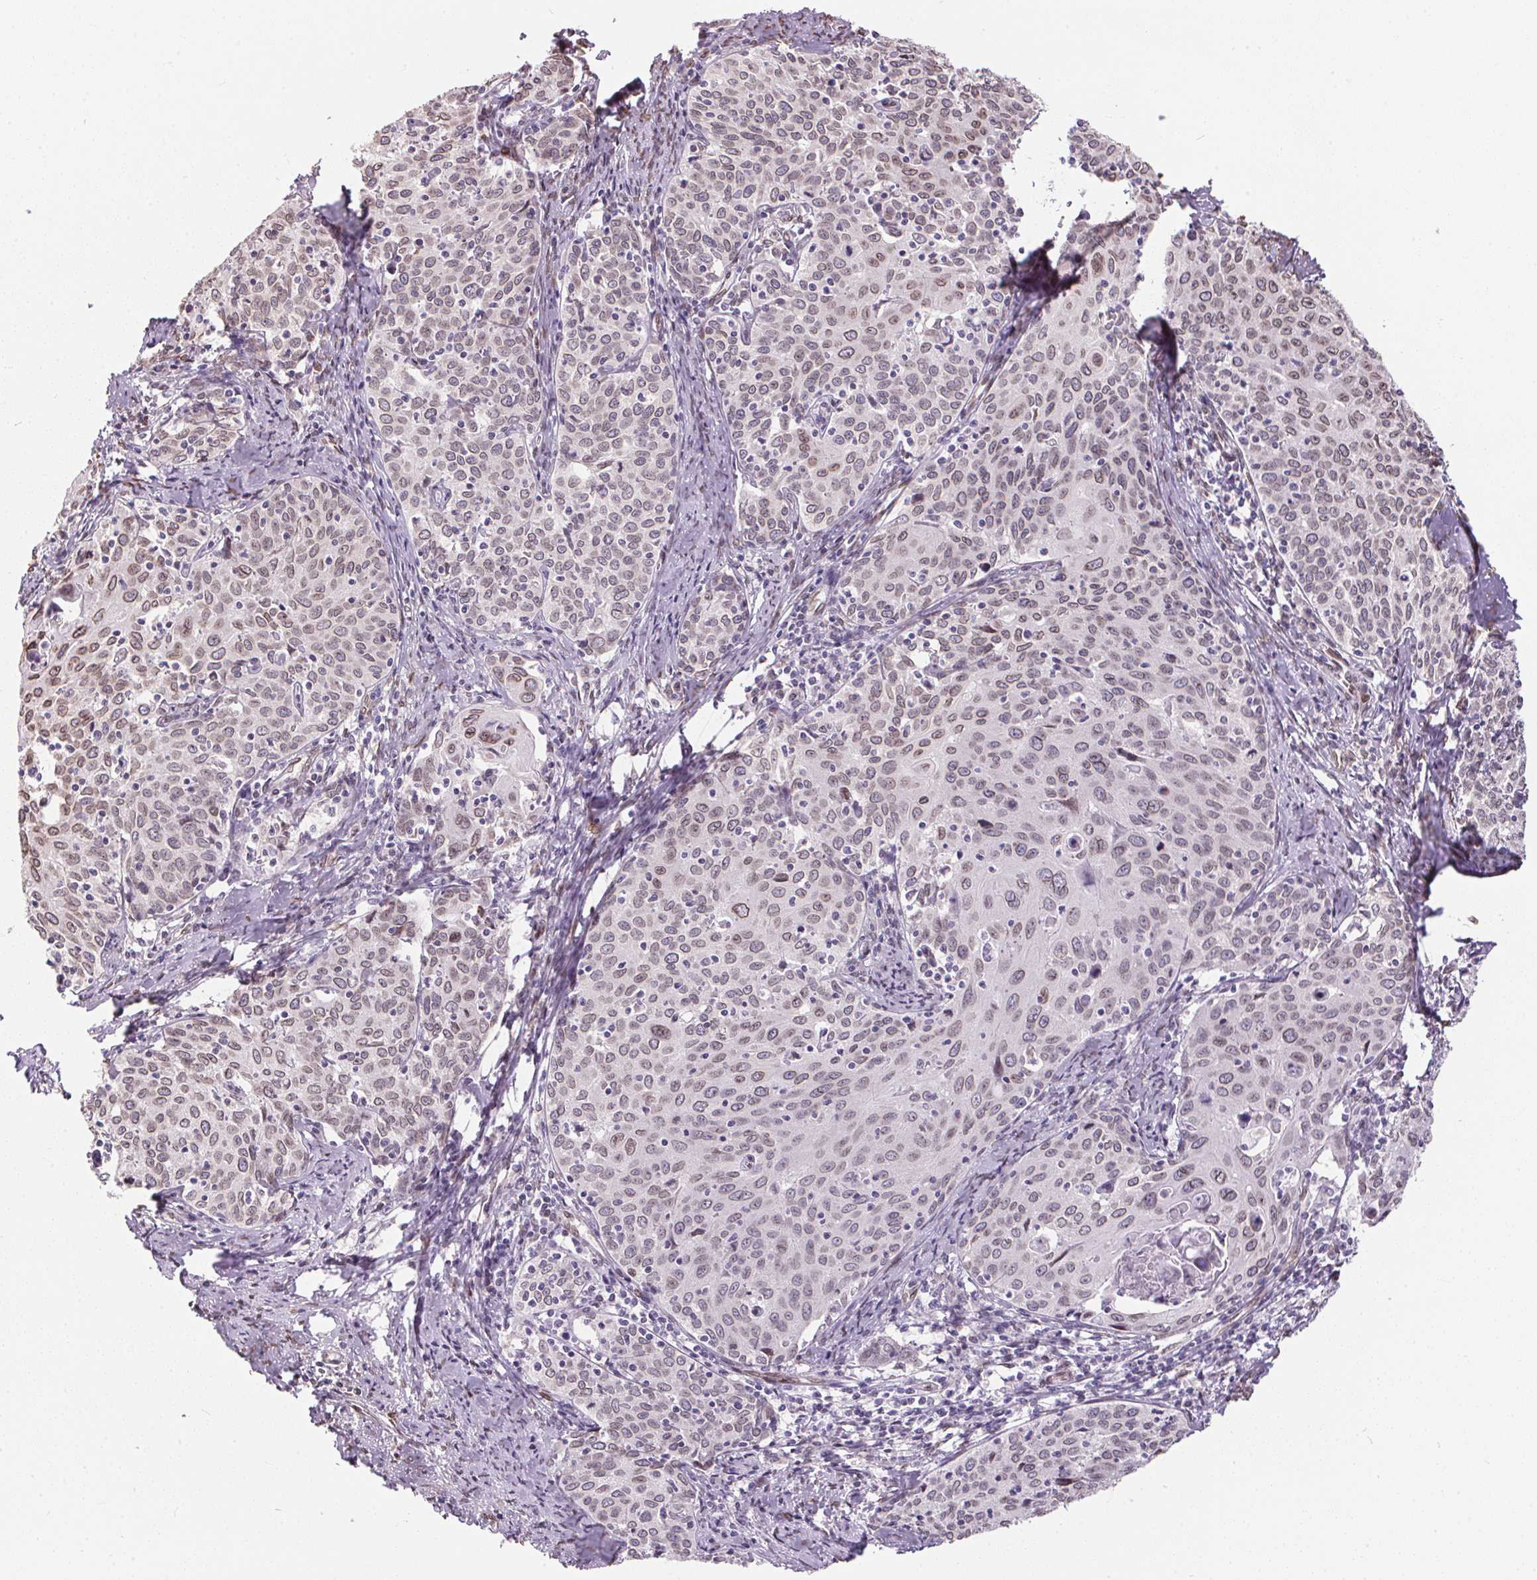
{"staining": {"intensity": "weak", "quantity": ">75%", "location": "cytoplasmic/membranous,nuclear"}, "tissue": "cervical cancer", "cell_type": "Tumor cells", "image_type": "cancer", "snomed": [{"axis": "morphology", "description": "Squamous cell carcinoma, NOS"}, {"axis": "topography", "description": "Cervix"}], "caption": "A histopathology image of human cervical cancer (squamous cell carcinoma) stained for a protein shows weak cytoplasmic/membranous and nuclear brown staining in tumor cells.", "gene": "TMEM175", "patient": {"sex": "female", "age": 62}}